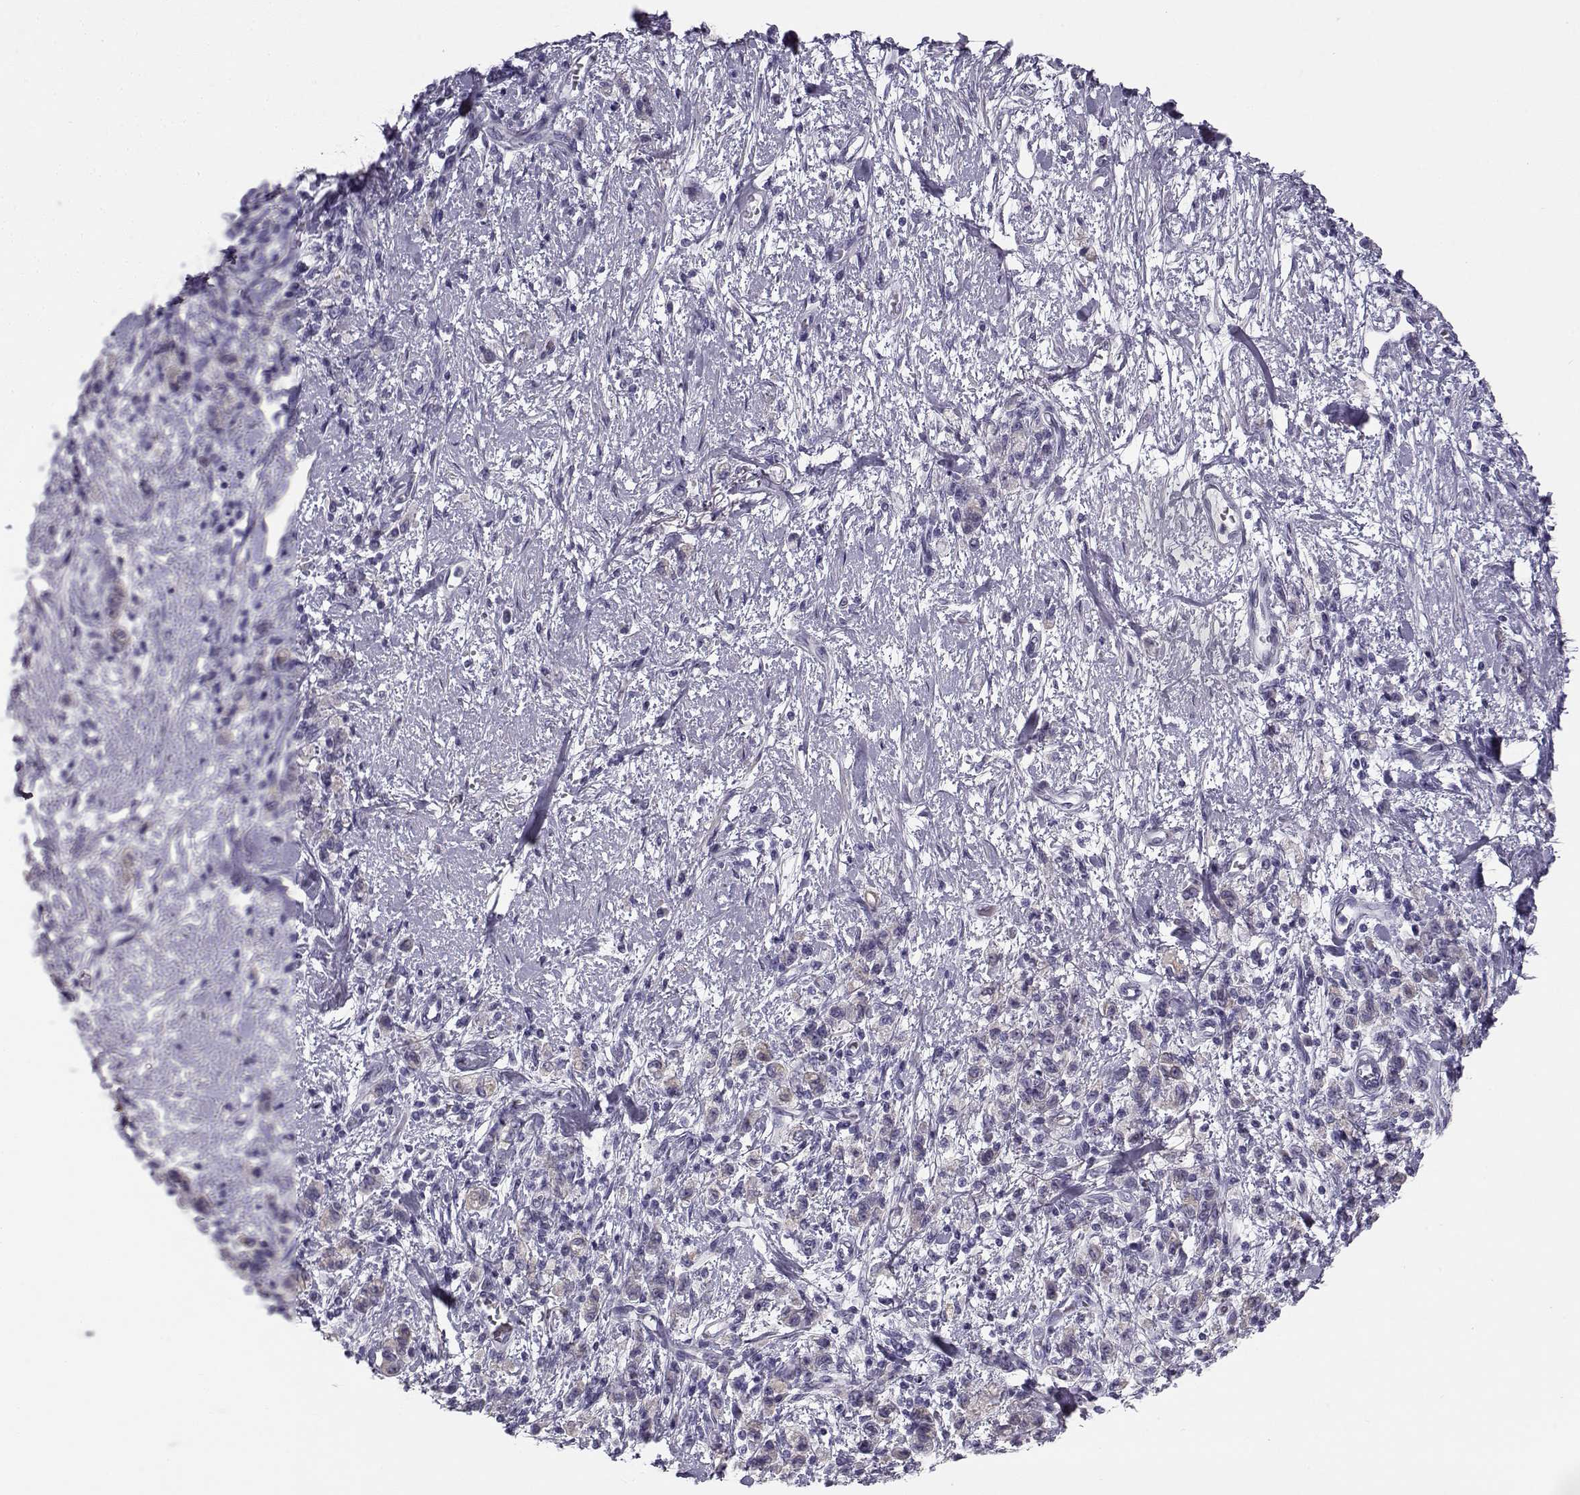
{"staining": {"intensity": "negative", "quantity": "none", "location": "none"}, "tissue": "stomach cancer", "cell_type": "Tumor cells", "image_type": "cancer", "snomed": [{"axis": "morphology", "description": "Adenocarcinoma, NOS"}, {"axis": "topography", "description": "Stomach"}], "caption": "Human stomach cancer (adenocarcinoma) stained for a protein using IHC shows no staining in tumor cells.", "gene": "CREB3L3", "patient": {"sex": "male", "age": 77}}